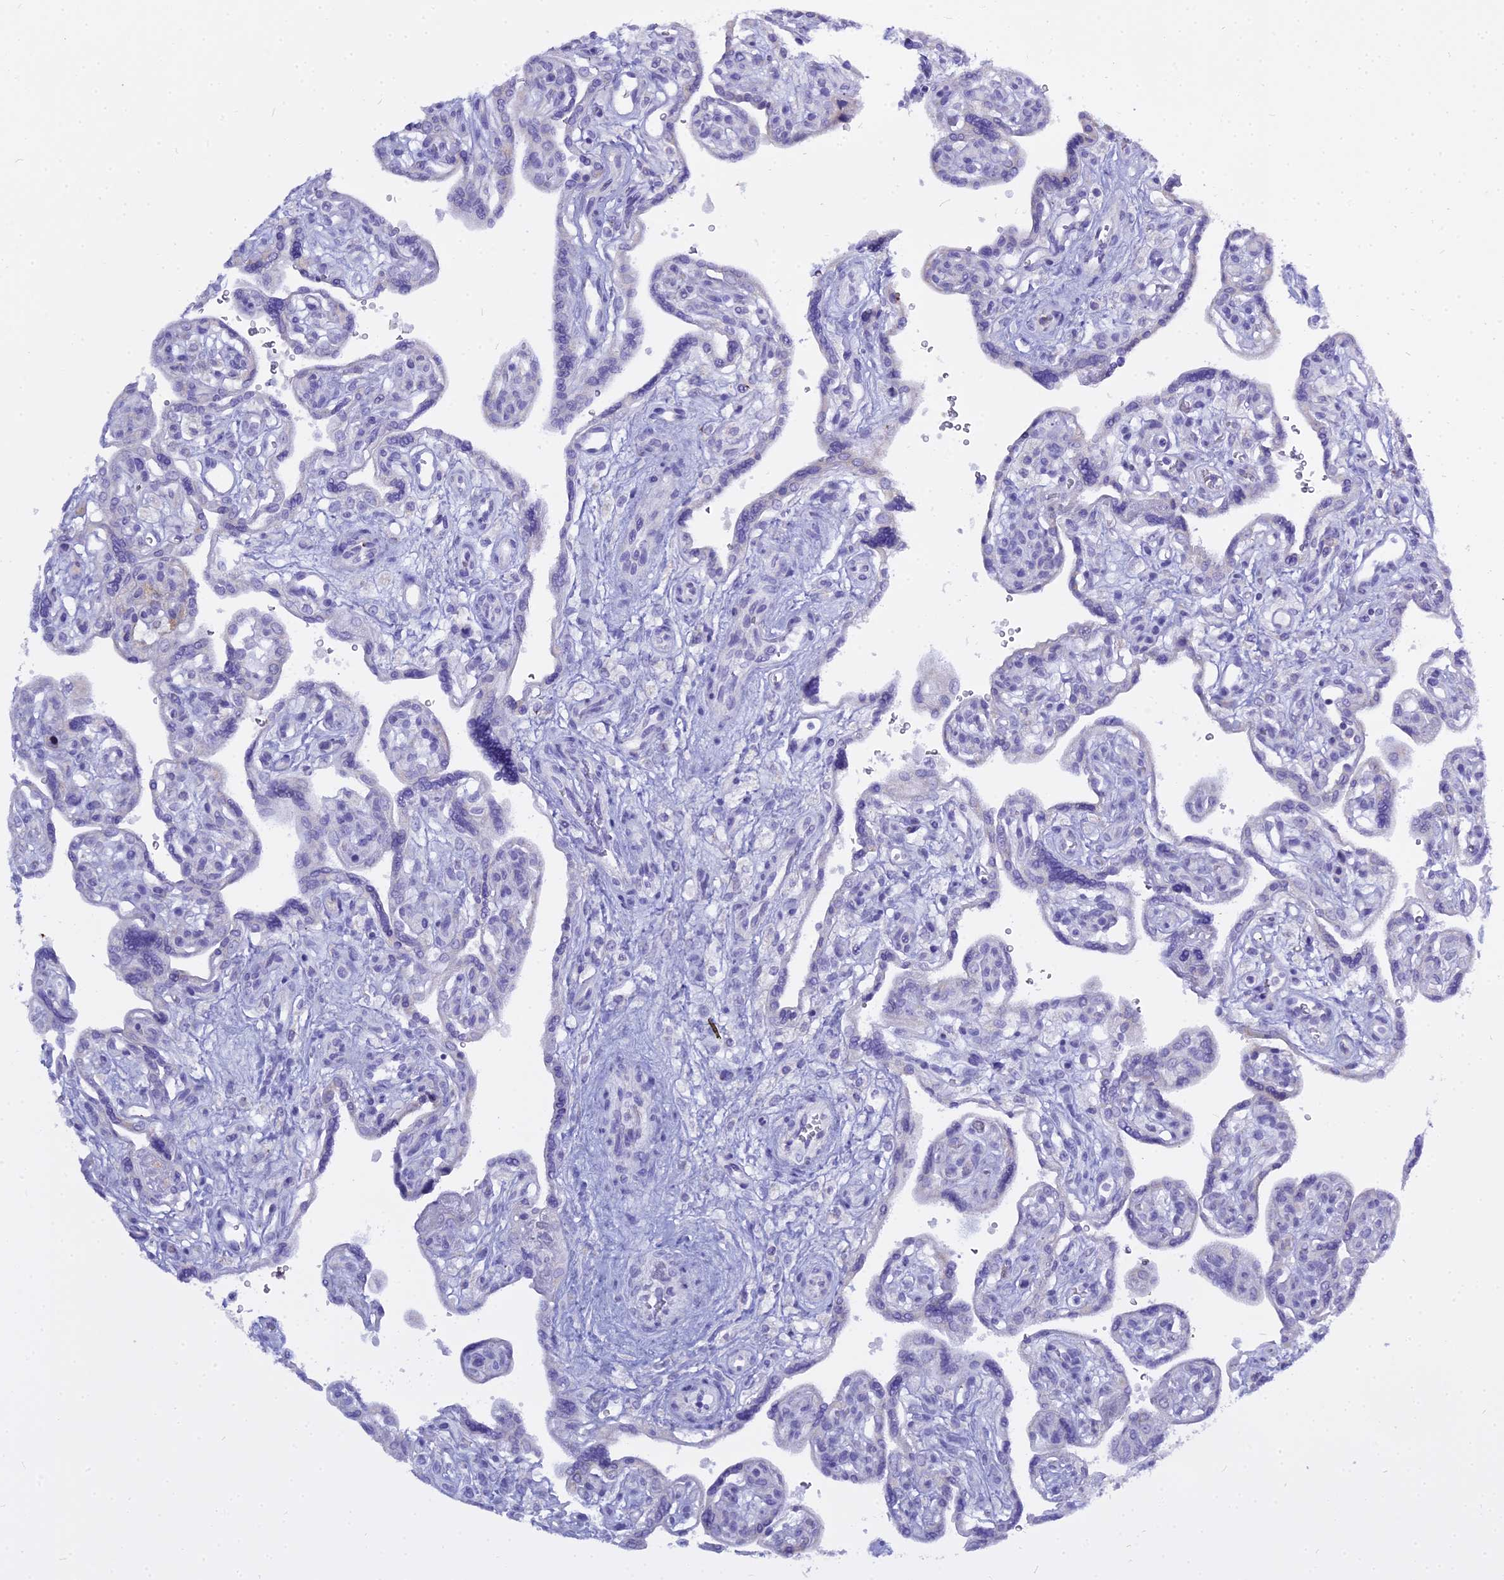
{"staining": {"intensity": "negative", "quantity": "none", "location": "none"}, "tissue": "placenta", "cell_type": "Decidual cells", "image_type": "normal", "snomed": [{"axis": "morphology", "description": "Normal tissue, NOS"}, {"axis": "topography", "description": "Placenta"}], "caption": "Immunohistochemistry of benign human placenta reveals no staining in decidual cells. (DAB (3,3'-diaminobenzidine) immunohistochemistry (IHC), high magnification).", "gene": "CD5", "patient": {"sex": "female", "age": 39}}